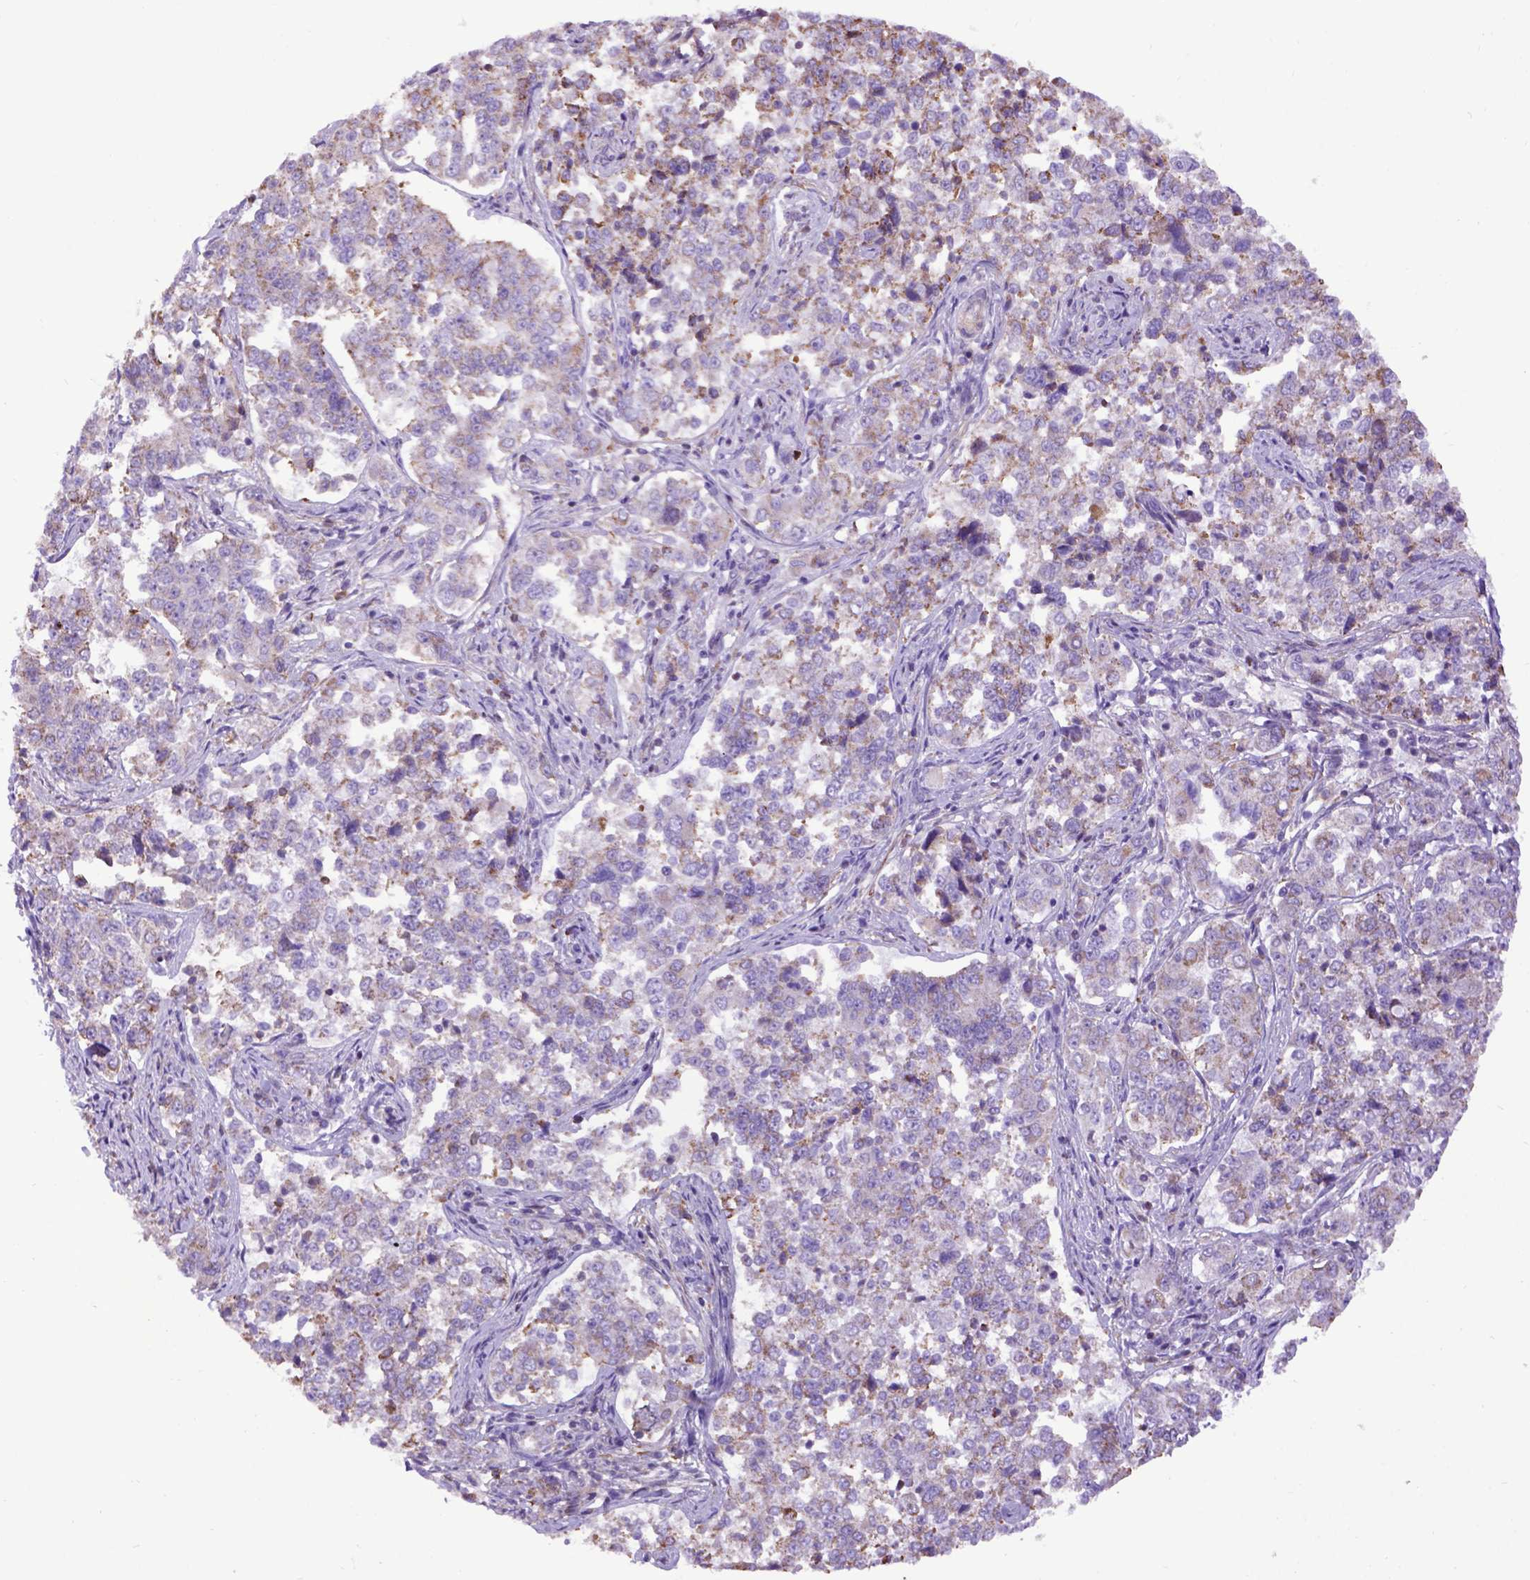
{"staining": {"intensity": "negative", "quantity": "none", "location": "none"}, "tissue": "endometrial cancer", "cell_type": "Tumor cells", "image_type": "cancer", "snomed": [{"axis": "morphology", "description": "Adenocarcinoma, NOS"}, {"axis": "topography", "description": "Endometrium"}], "caption": "This image is of endometrial cancer stained with immunohistochemistry to label a protein in brown with the nuclei are counter-stained blue. There is no positivity in tumor cells.", "gene": "ASAH2", "patient": {"sex": "female", "age": 43}}